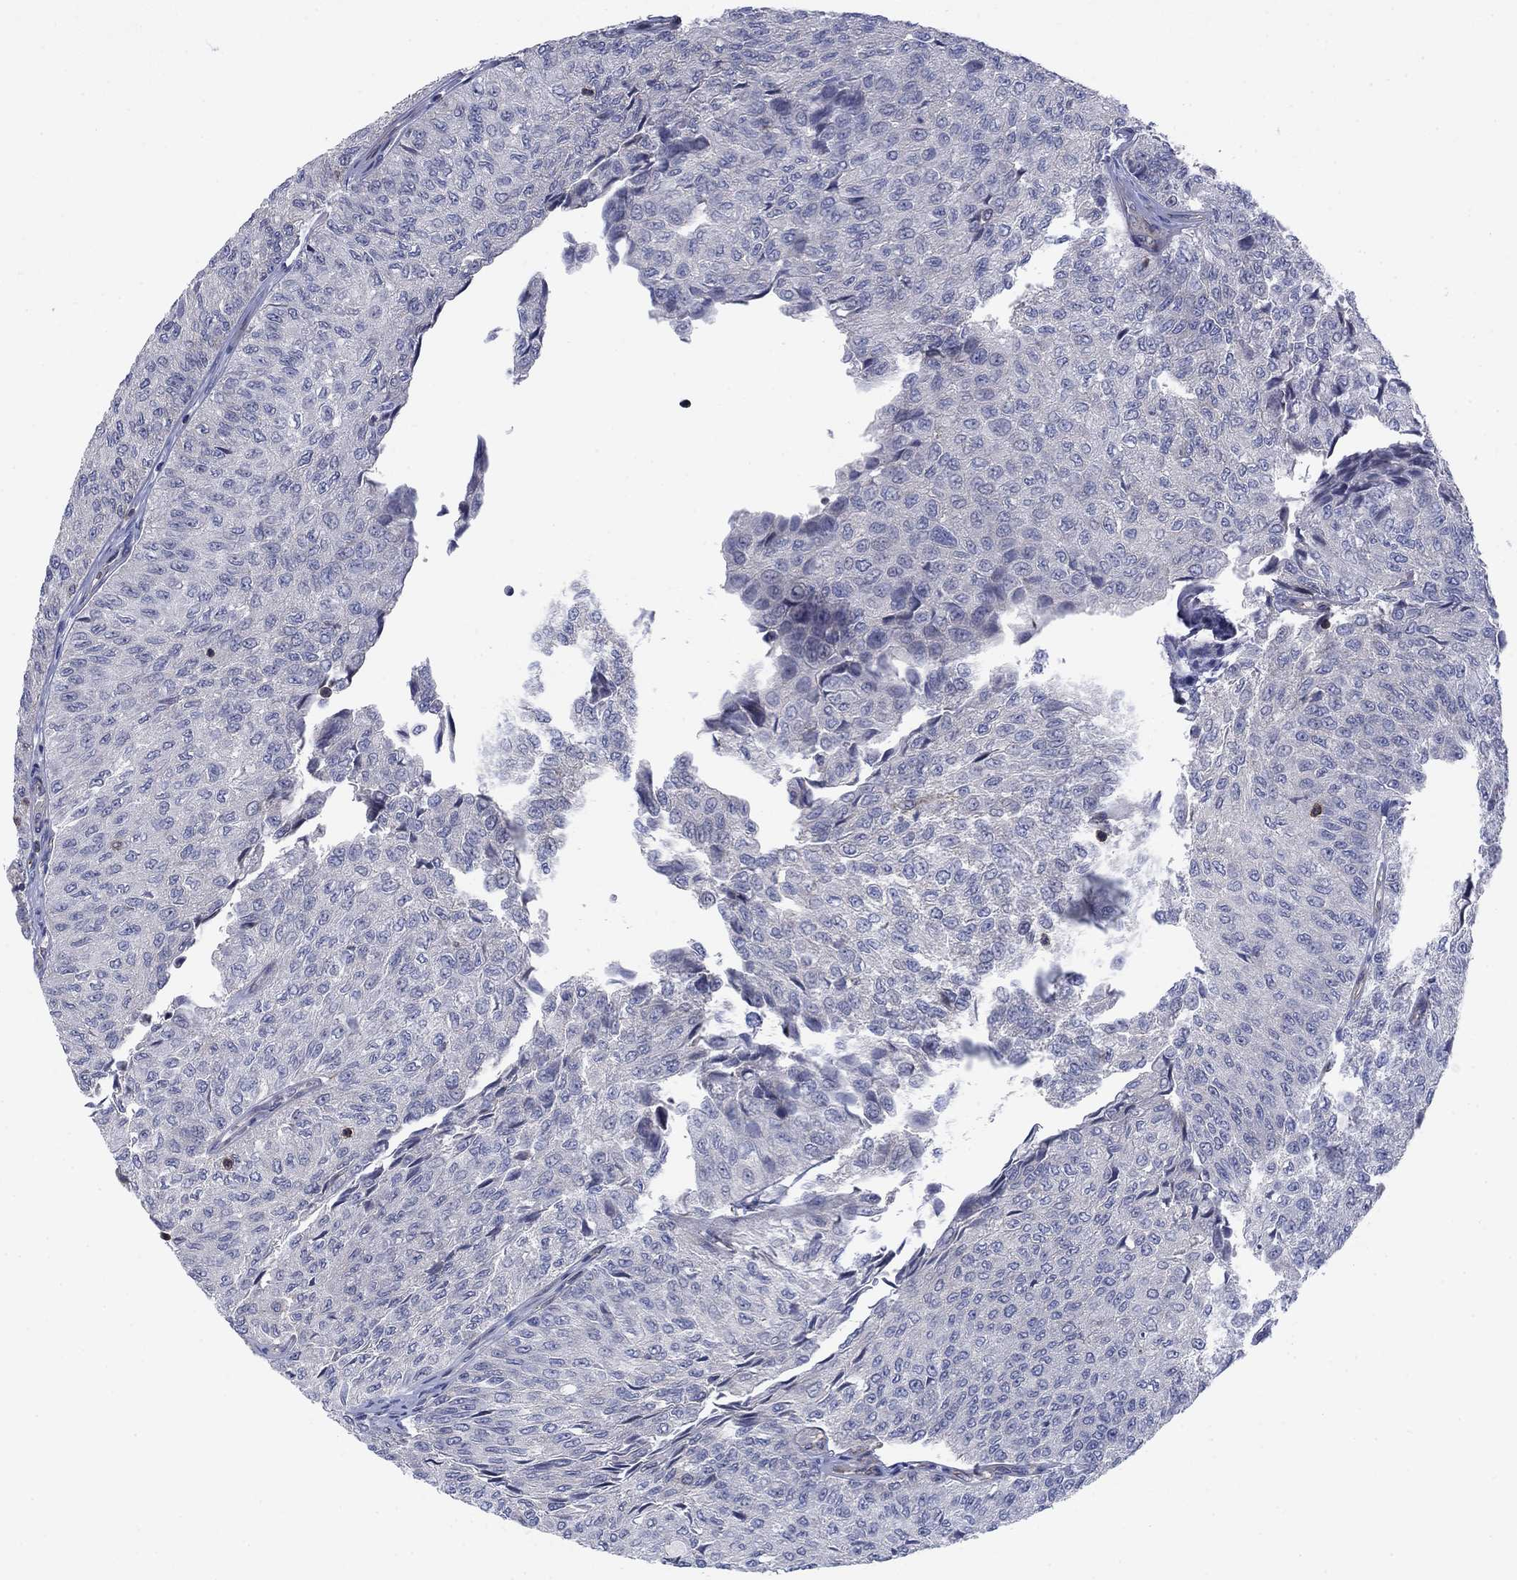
{"staining": {"intensity": "negative", "quantity": "none", "location": "none"}, "tissue": "urothelial cancer", "cell_type": "Tumor cells", "image_type": "cancer", "snomed": [{"axis": "morphology", "description": "Urothelial carcinoma, Low grade"}, {"axis": "topography", "description": "Urinary bladder"}], "caption": "Immunohistochemistry of human low-grade urothelial carcinoma displays no staining in tumor cells. (DAB immunohistochemistry (IHC) visualized using brightfield microscopy, high magnification).", "gene": "PSD4", "patient": {"sex": "male", "age": 78}}